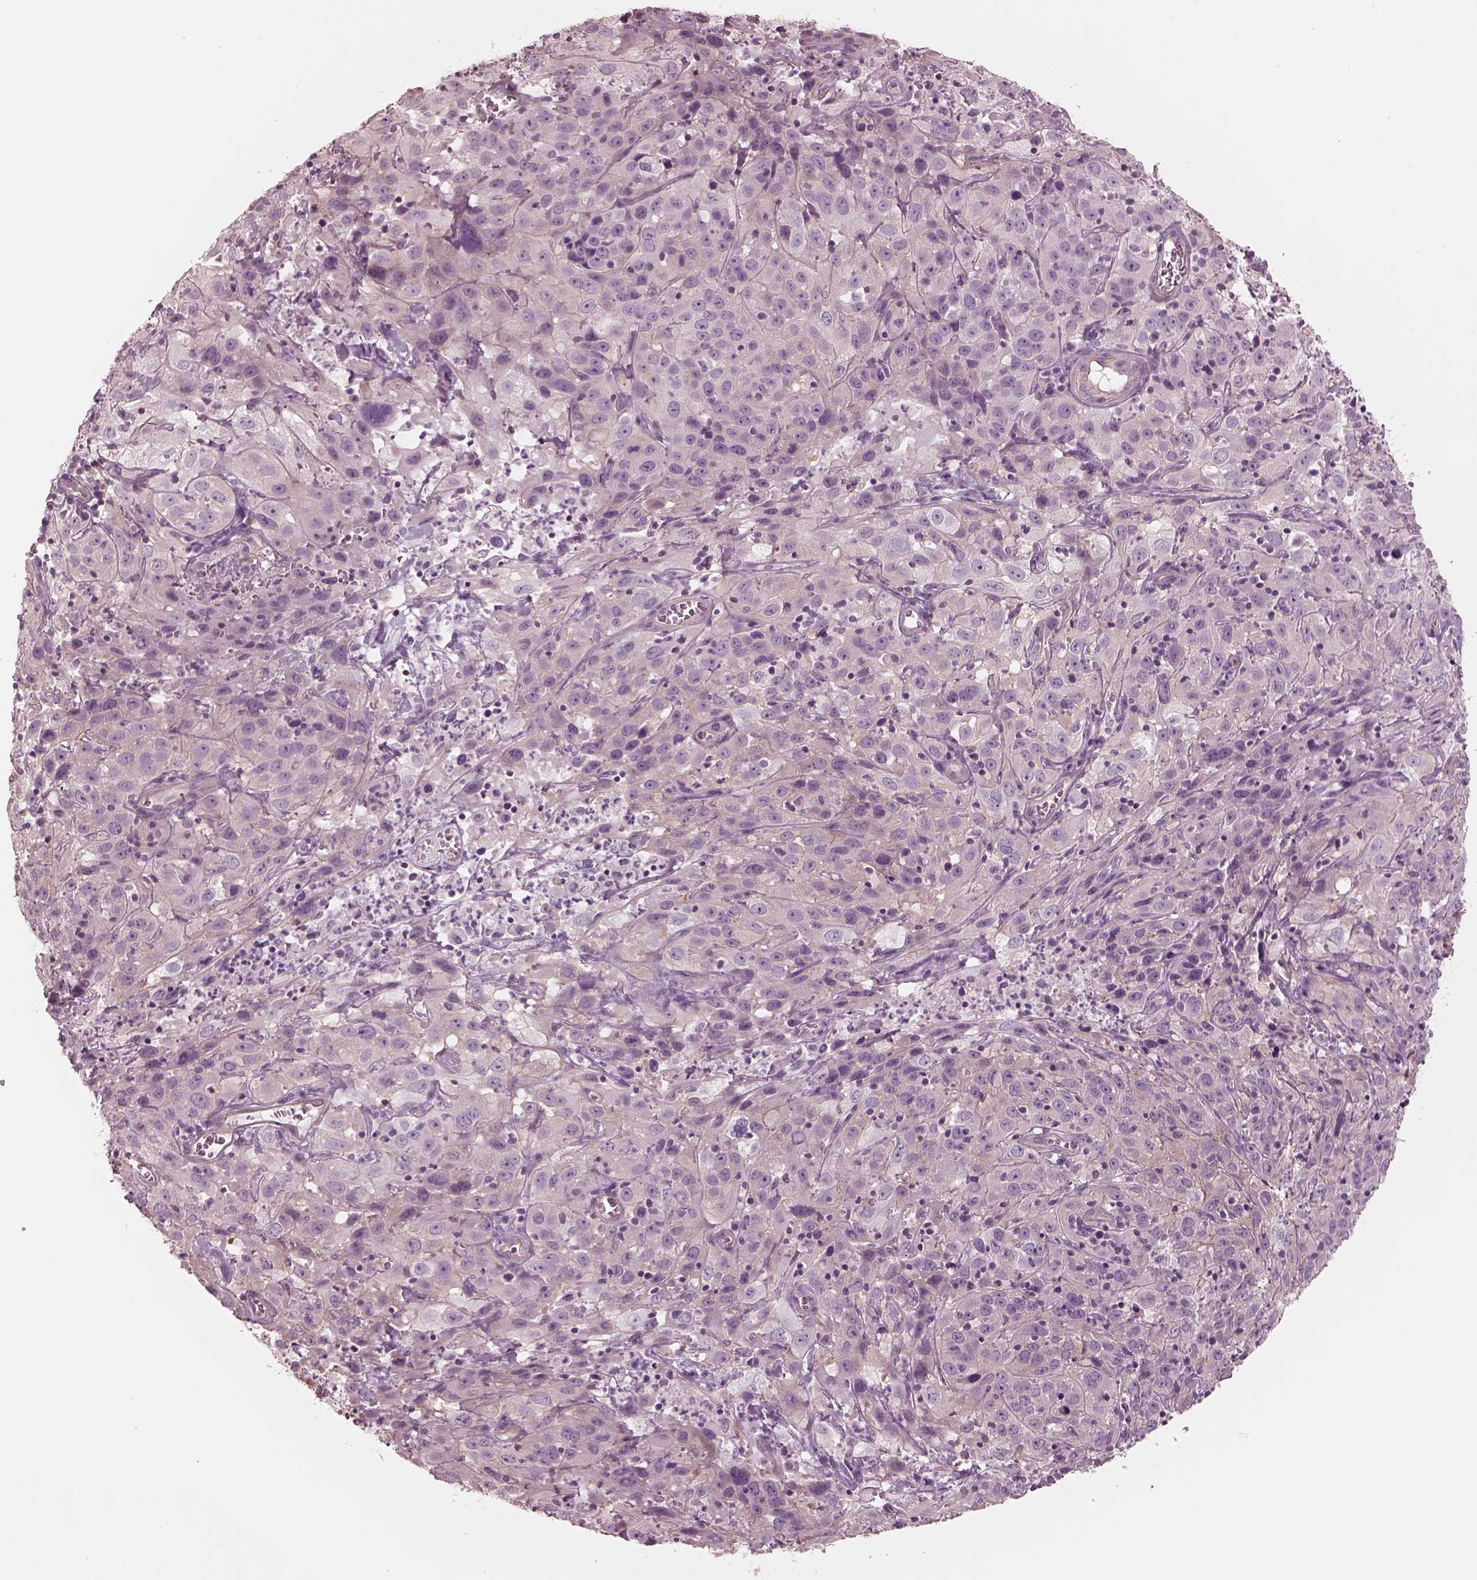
{"staining": {"intensity": "negative", "quantity": "none", "location": "none"}, "tissue": "cervical cancer", "cell_type": "Tumor cells", "image_type": "cancer", "snomed": [{"axis": "morphology", "description": "Squamous cell carcinoma, NOS"}, {"axis": "topography", "description": "Cervix"}], "caption": "There is no significant positivity in tumor cells of cervical cancer (squamous cell carcinoma).", "gene": "ELAPOR1", "patient": {"sex": "female", "age": 32}}